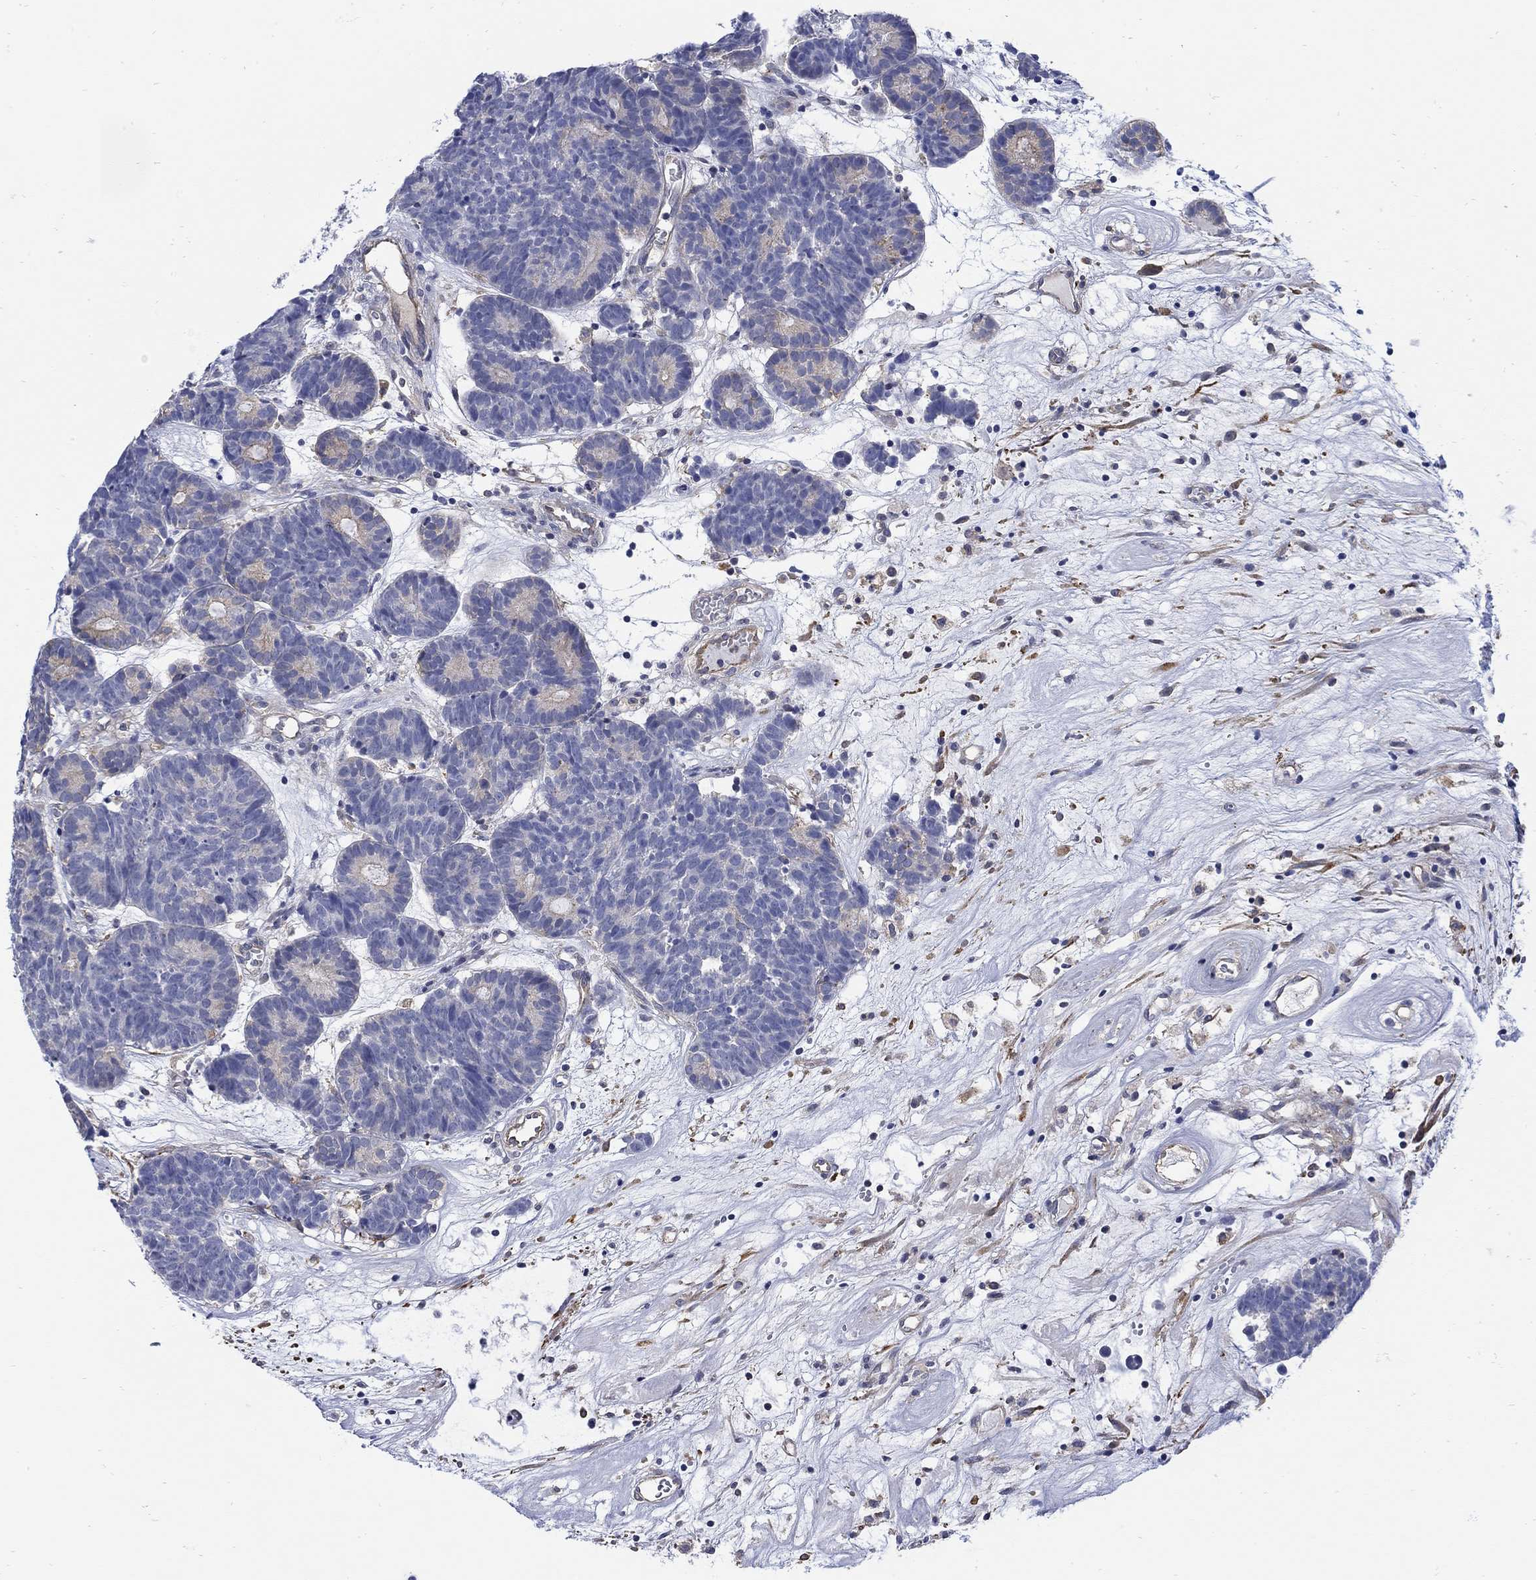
{"staining": {"intensity": "negative", "quantity": "none", "location": "none"}, "tissue": "head and neck cancer", "cell_type": "Tumor cells", "image_type": "cancer", "snomed": [{"axis": "morphology", "description": "Adenocarcinoma, NOS"}, {"axis": "topography", "description": "Head-Neck"}], "caption": "This histopathology image is of head and neck cancer stained with immunohistochemistry to label a protein in brown with the nuclei are counter-stained blue. There is no staining in tumor cells.", "gene": "TEKT3", "patient": {"sex": "female", "age": 81}}